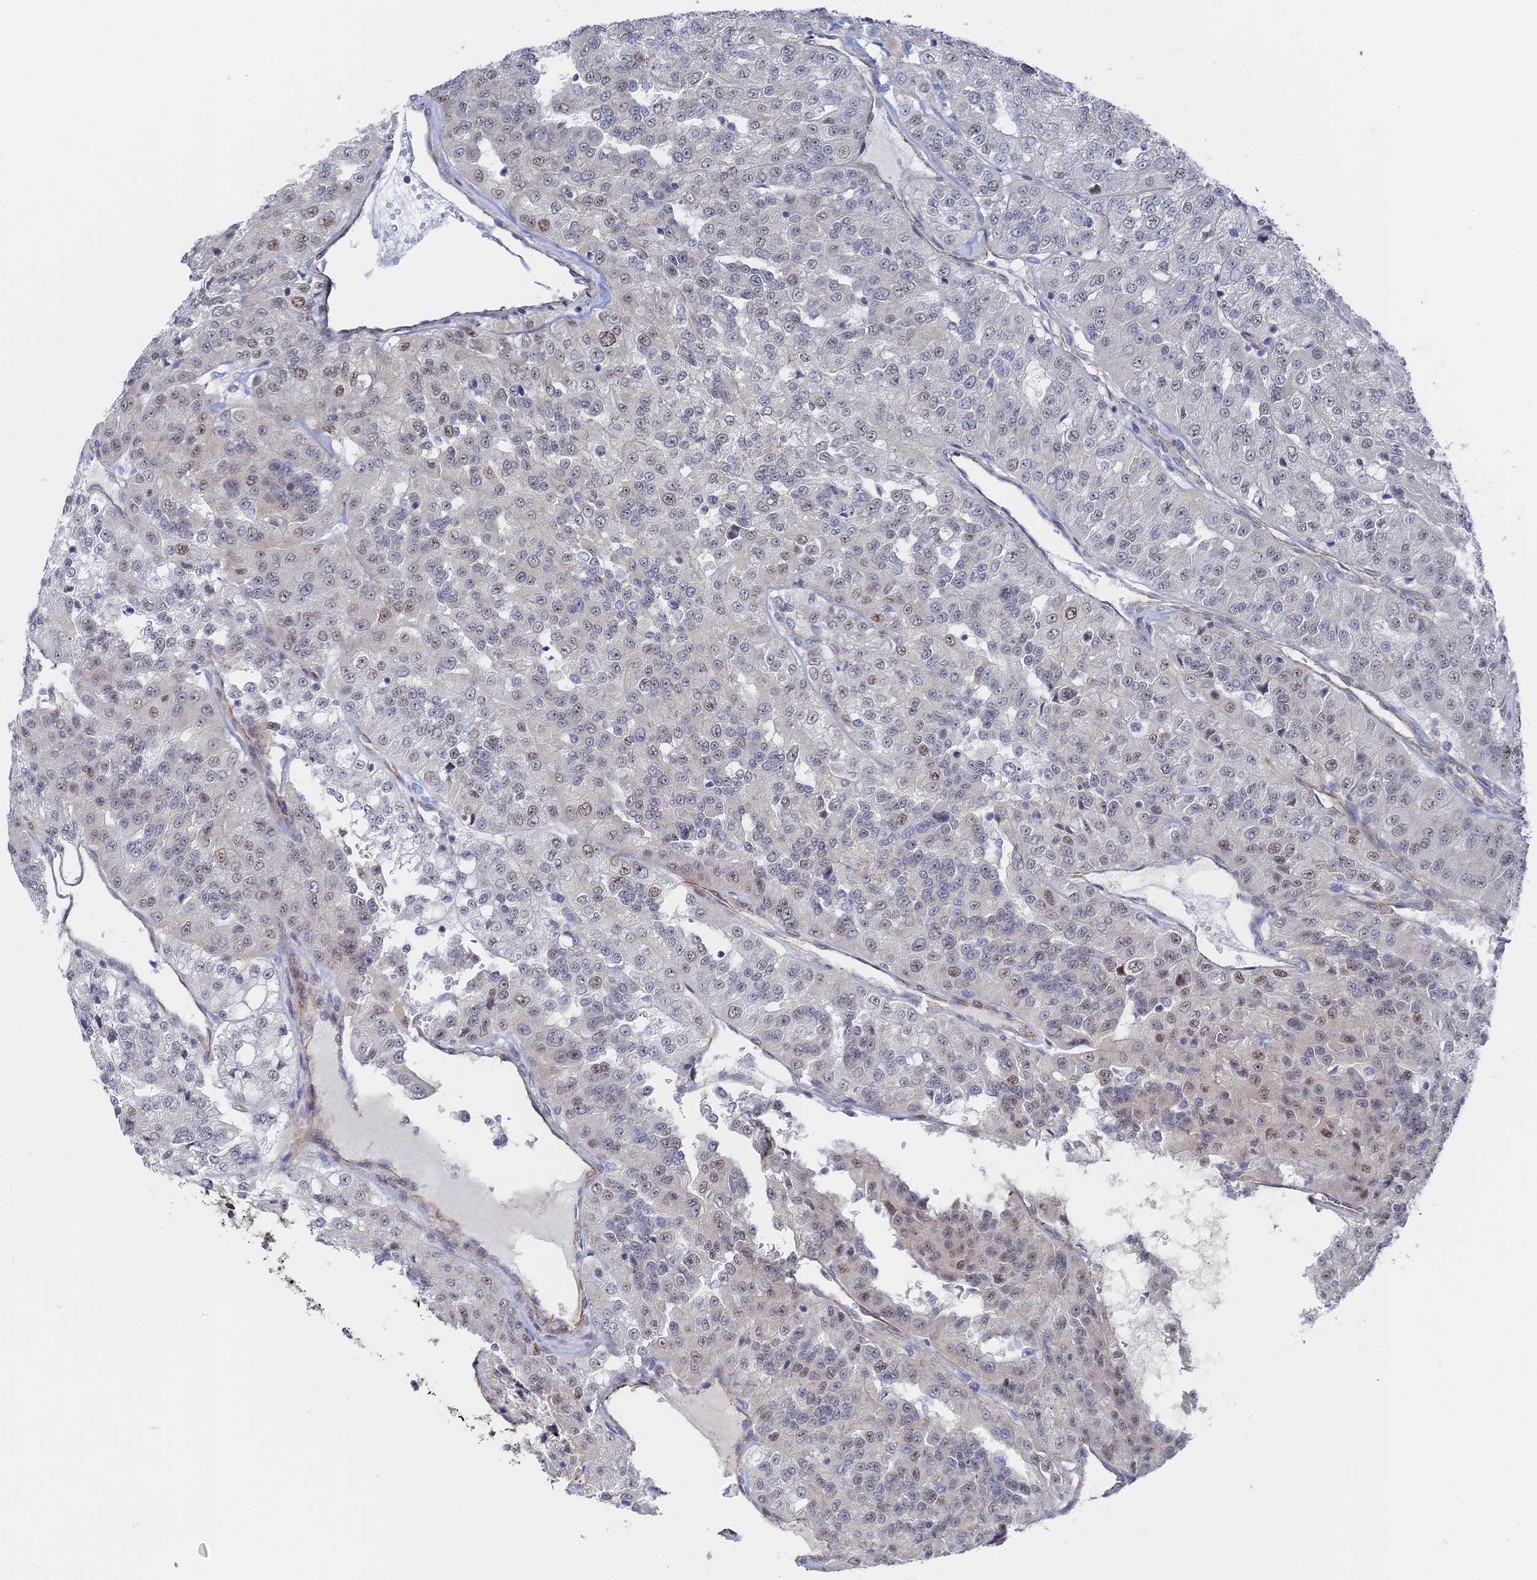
{"staining": {"intensity": "weak", "quantity": "25%-75%", "location": "nuclear"}, "tissue": "renal cancer", "cell_type": "Tumor cells", "image_type": "cancer", "snomed": [{"axis": "morphology", "description": "Adenocarcinoma, NOS"}, {"axis": "topography", "description": "Kidney"}], "caption": "Renal cancer stained with a protein marker demonstrates weak staining in tumor cells.", "gene": "CFAP92", "patient": {"sex": "female", "age": 63}}